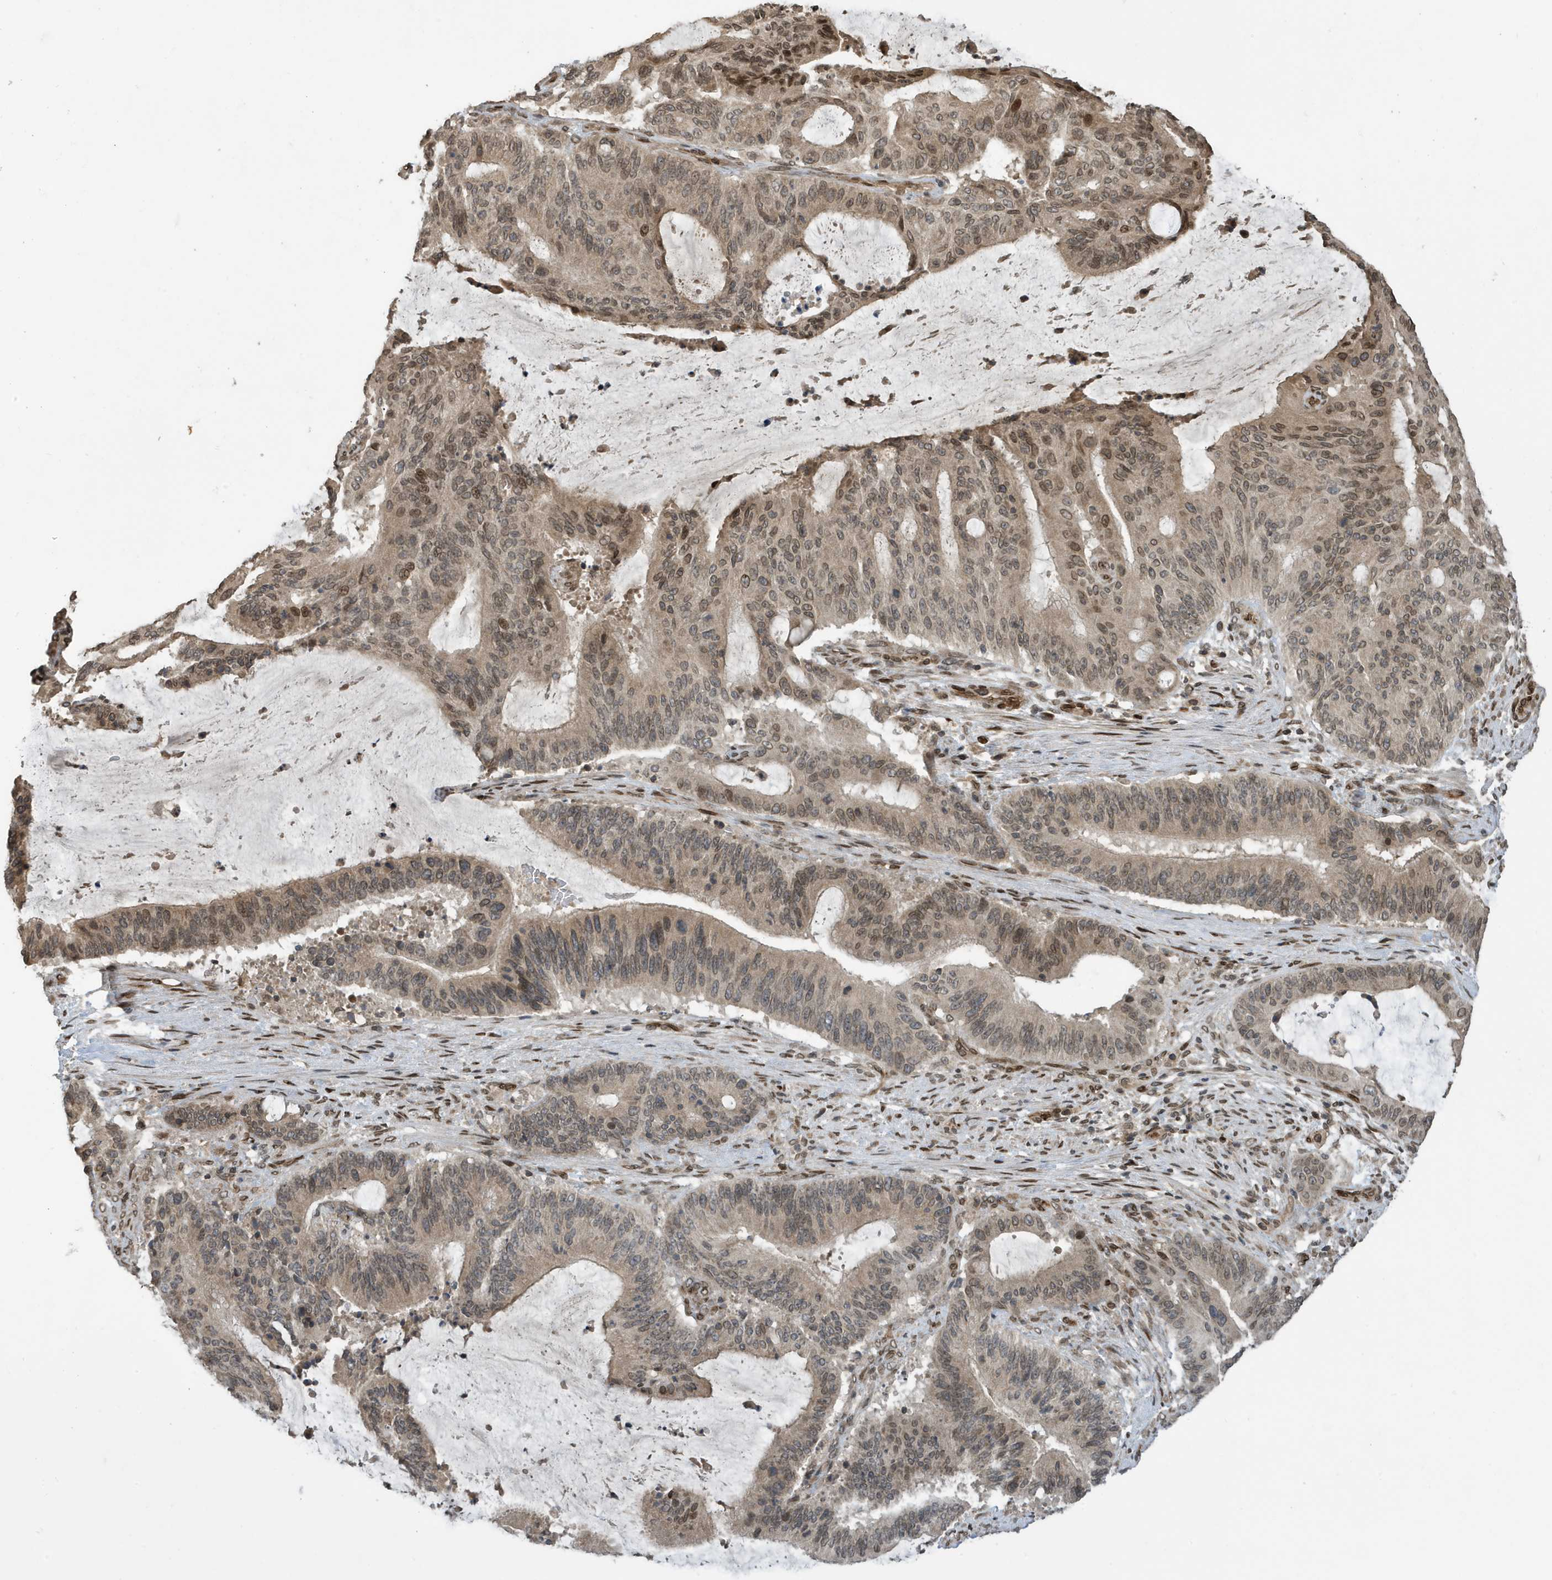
{"staining": {"intensity": "moderate", "quantity": "25%-75%", "location": "nuclear"}, "tissue": "liver cancer", "cell_type": "Tumor cells", "image_type": "cancer", "snomed": [{"axis": "morphology", "description": "Normal tissue, NOS"}, {"axis": "morphology", "description": "Cholangiocarcinoma"}, {"axis": "topography", "description": "Liver"}, {"axis": "topography", "description": "Peripheral nerve tissue"}], "caption": "This micrograph demonstrates IHC staining of liver cholangiocarcinoma, with medium moderate nuclear positivity in about 25%-75% of tumor cells.", "gene": "DUSP18", "patient": {"sex": "female", "age": 73}}